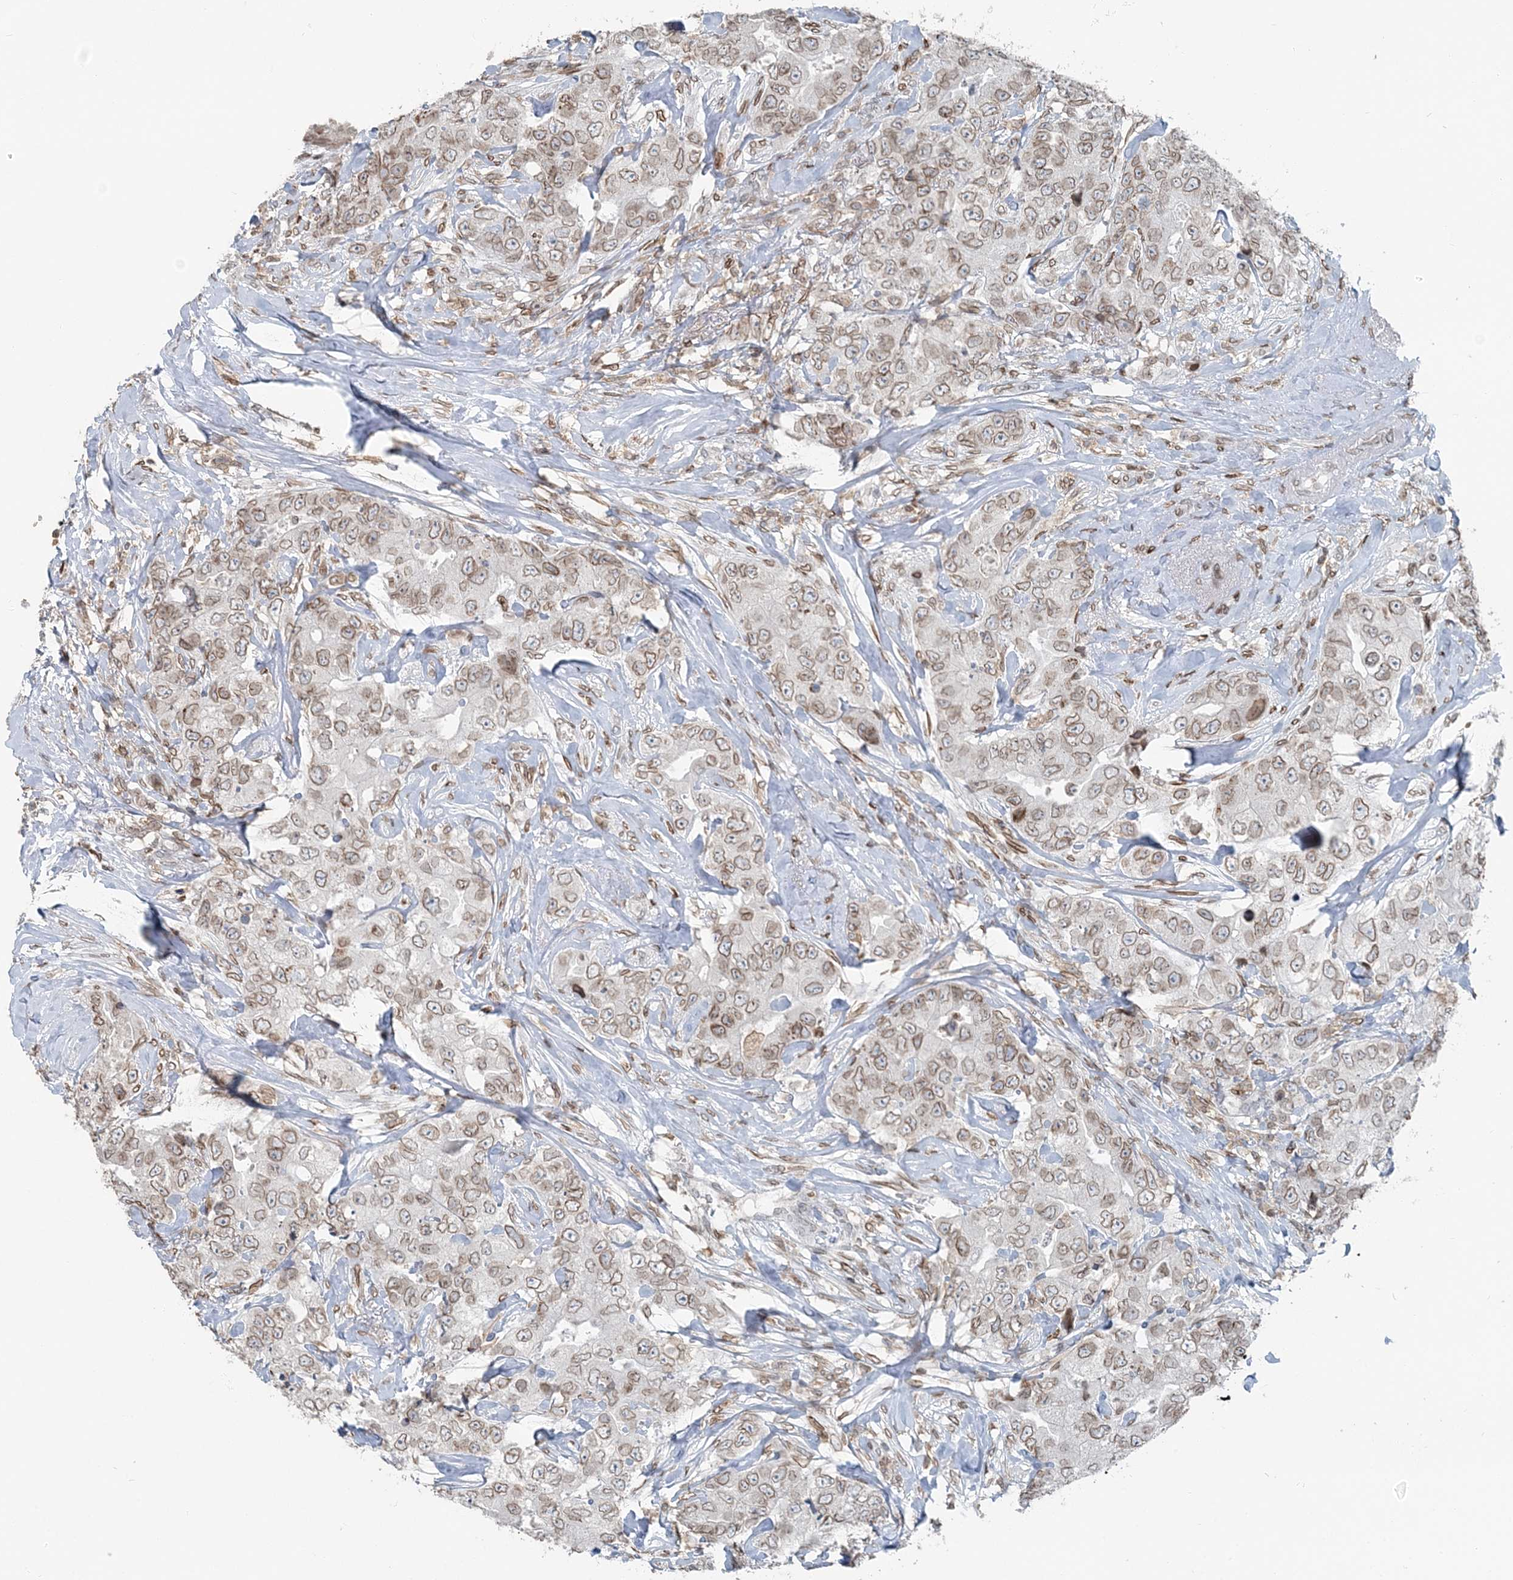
{"staining": {"intensity": "moderate", "quantity": ">75%", "location": "cytoplasmic/membranous,nuclear"}, "tissue": "breast cancer", "cell_type": "Tumor cells", "image_type": "cancer", "snomed": [{"axis": "morphology", "description": "Duct carcinoma"}, {"axis": "topography", "description": "Breast"}], "caption": "A brown stain labels moderate cytoplasmic/membranous and nuclear expression of a protein in breast cancer (intraductal carcinoma) tumor cells. (DAB IHC, brown staining for protein, blue staining for nuclei).", "gene": "GJD4", "patient": {"sex": "female", "age": 62}}